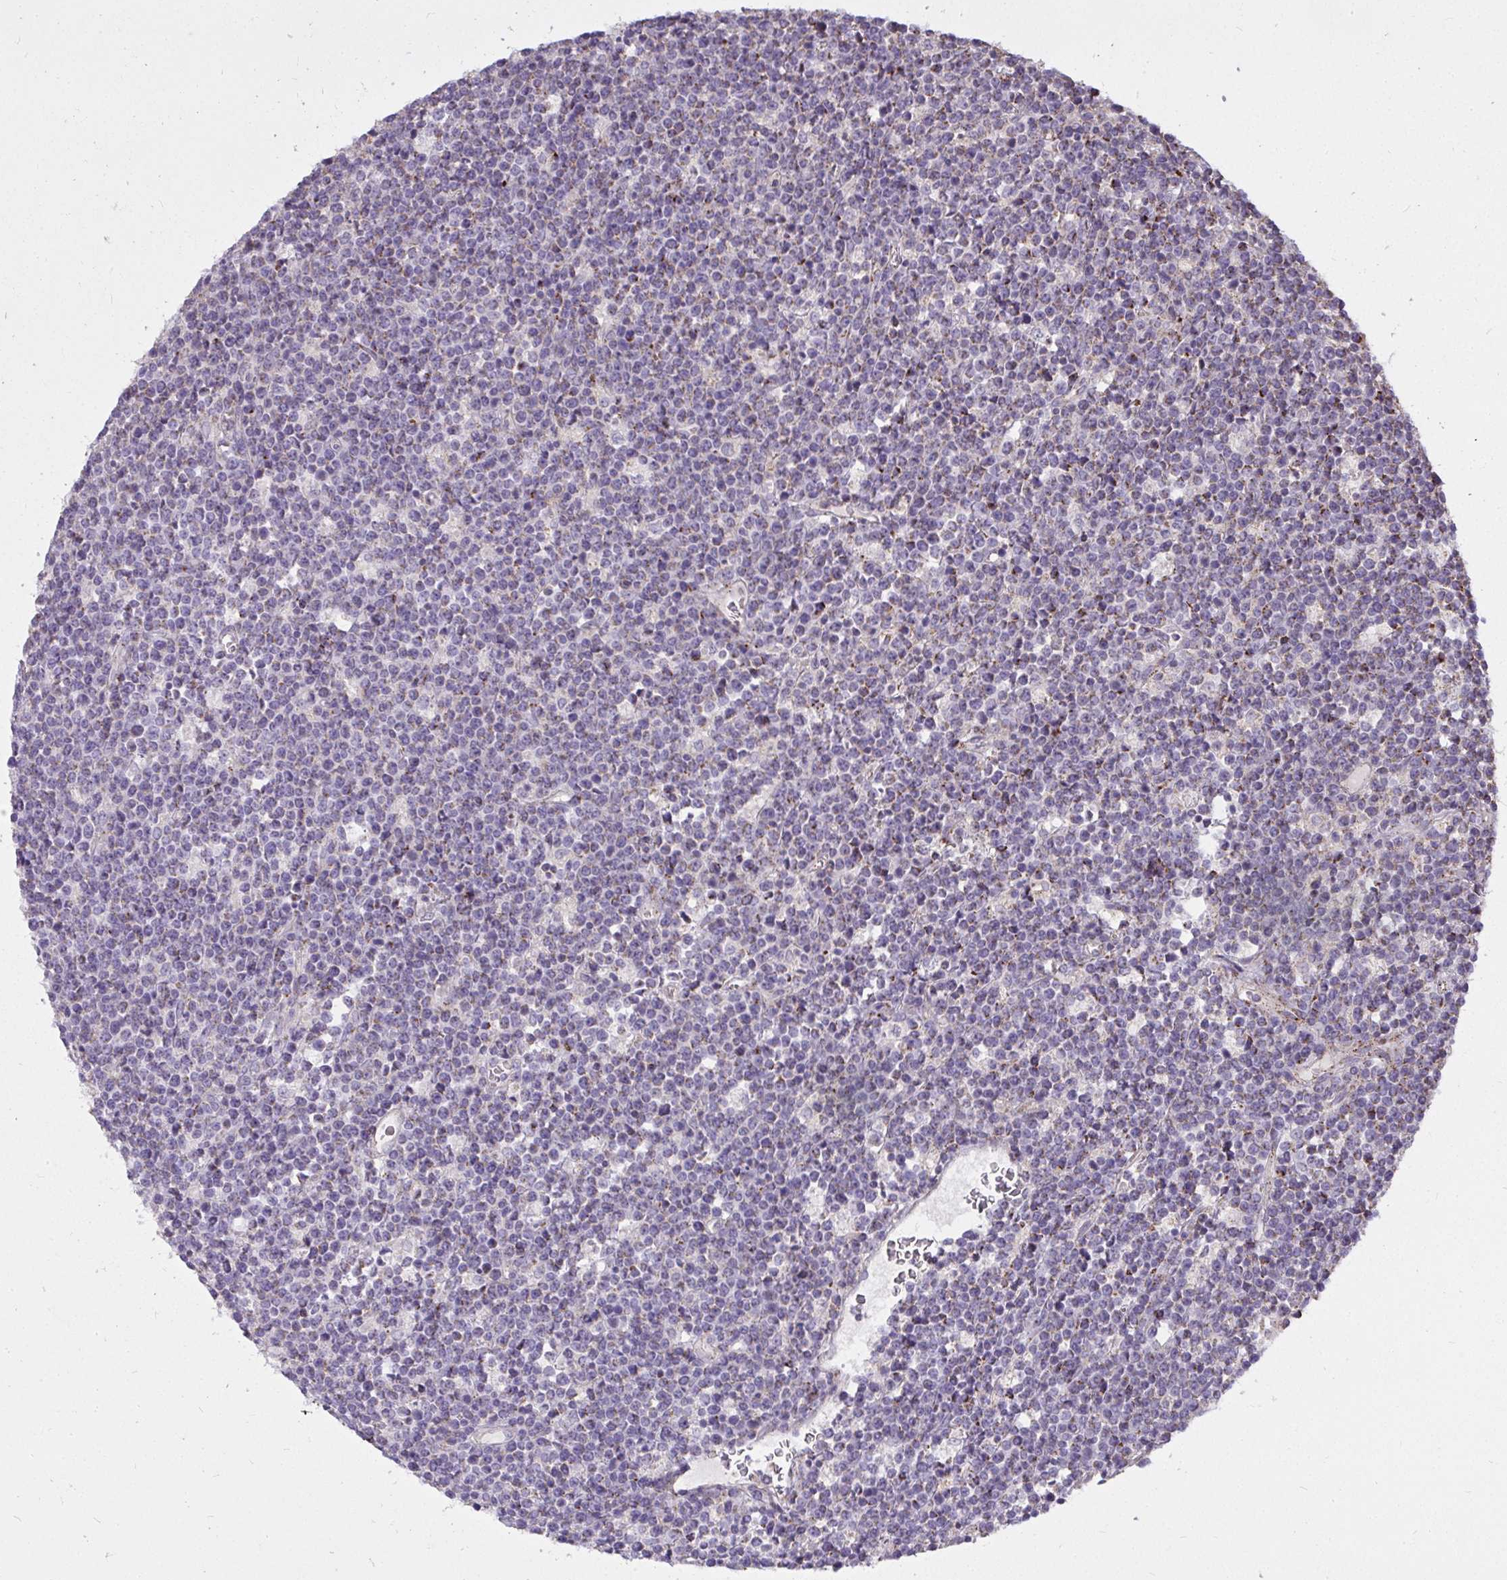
{"staining": {"intensity": "weak", "quantity": "25%-75%", "location": "cytoplasmic/membranous"}, "tissue": "lymphoma", "cell_type": "Tumor cells", "image_type": "cancer", "snomed": [{"axis": "morphology", "description": "Malignant lymphoma, non-Hodgkin's type, High grade"}, {"axis": "topography", "description": "Ovary"}], "caption": "A high-resolution micrograph shows immunohistochemistry staining of lymphoma, which demonstrates weak cytoplasmic/membranous expression in about 25%-75% of tumor cells.", "gene": "STRIP1", "patient": {"sex": "female", "age": 56}}